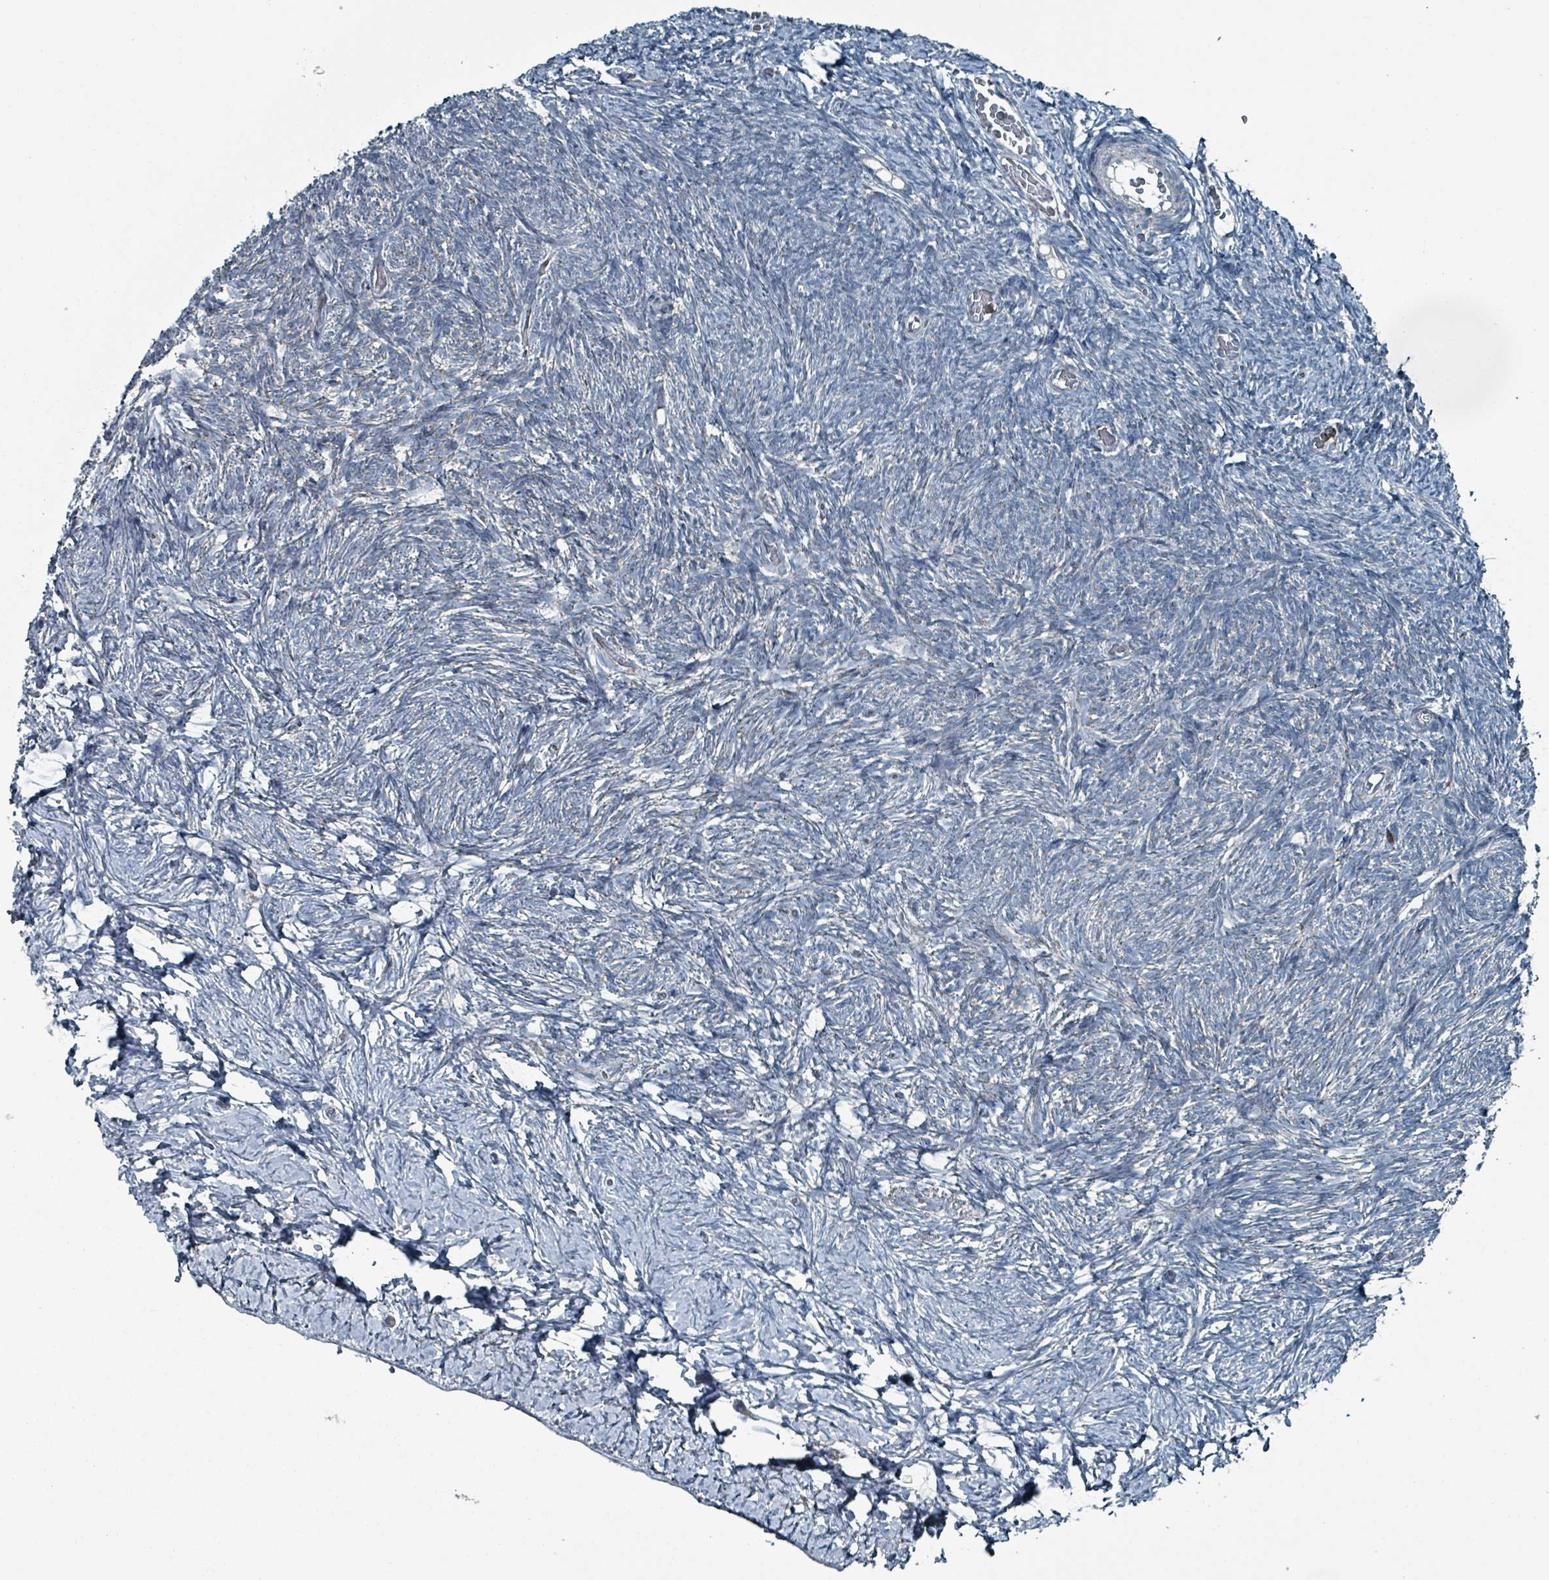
{"staining": {"intensity": "weak", "quantity": ">75%", "location": "cytoplasmic/membranous"}, "tissue": "ovary", "cell_type": "Follicle cells", "image_type": "normal", "snomed": [{"axis": "morphology", "description": "Normal tissue, NOS"}, {"axis": "topography", "description": "Ovary"}], "caption": "Immunohistochemical staining of benign ovary displays weak cytoplasmic/membranous protein expression in about >75% of follicle cells. (IHC, brightfield microscopy, high magnification).", "gene": "ABHD18", "patient": {"sex": "female", "age": 39}}